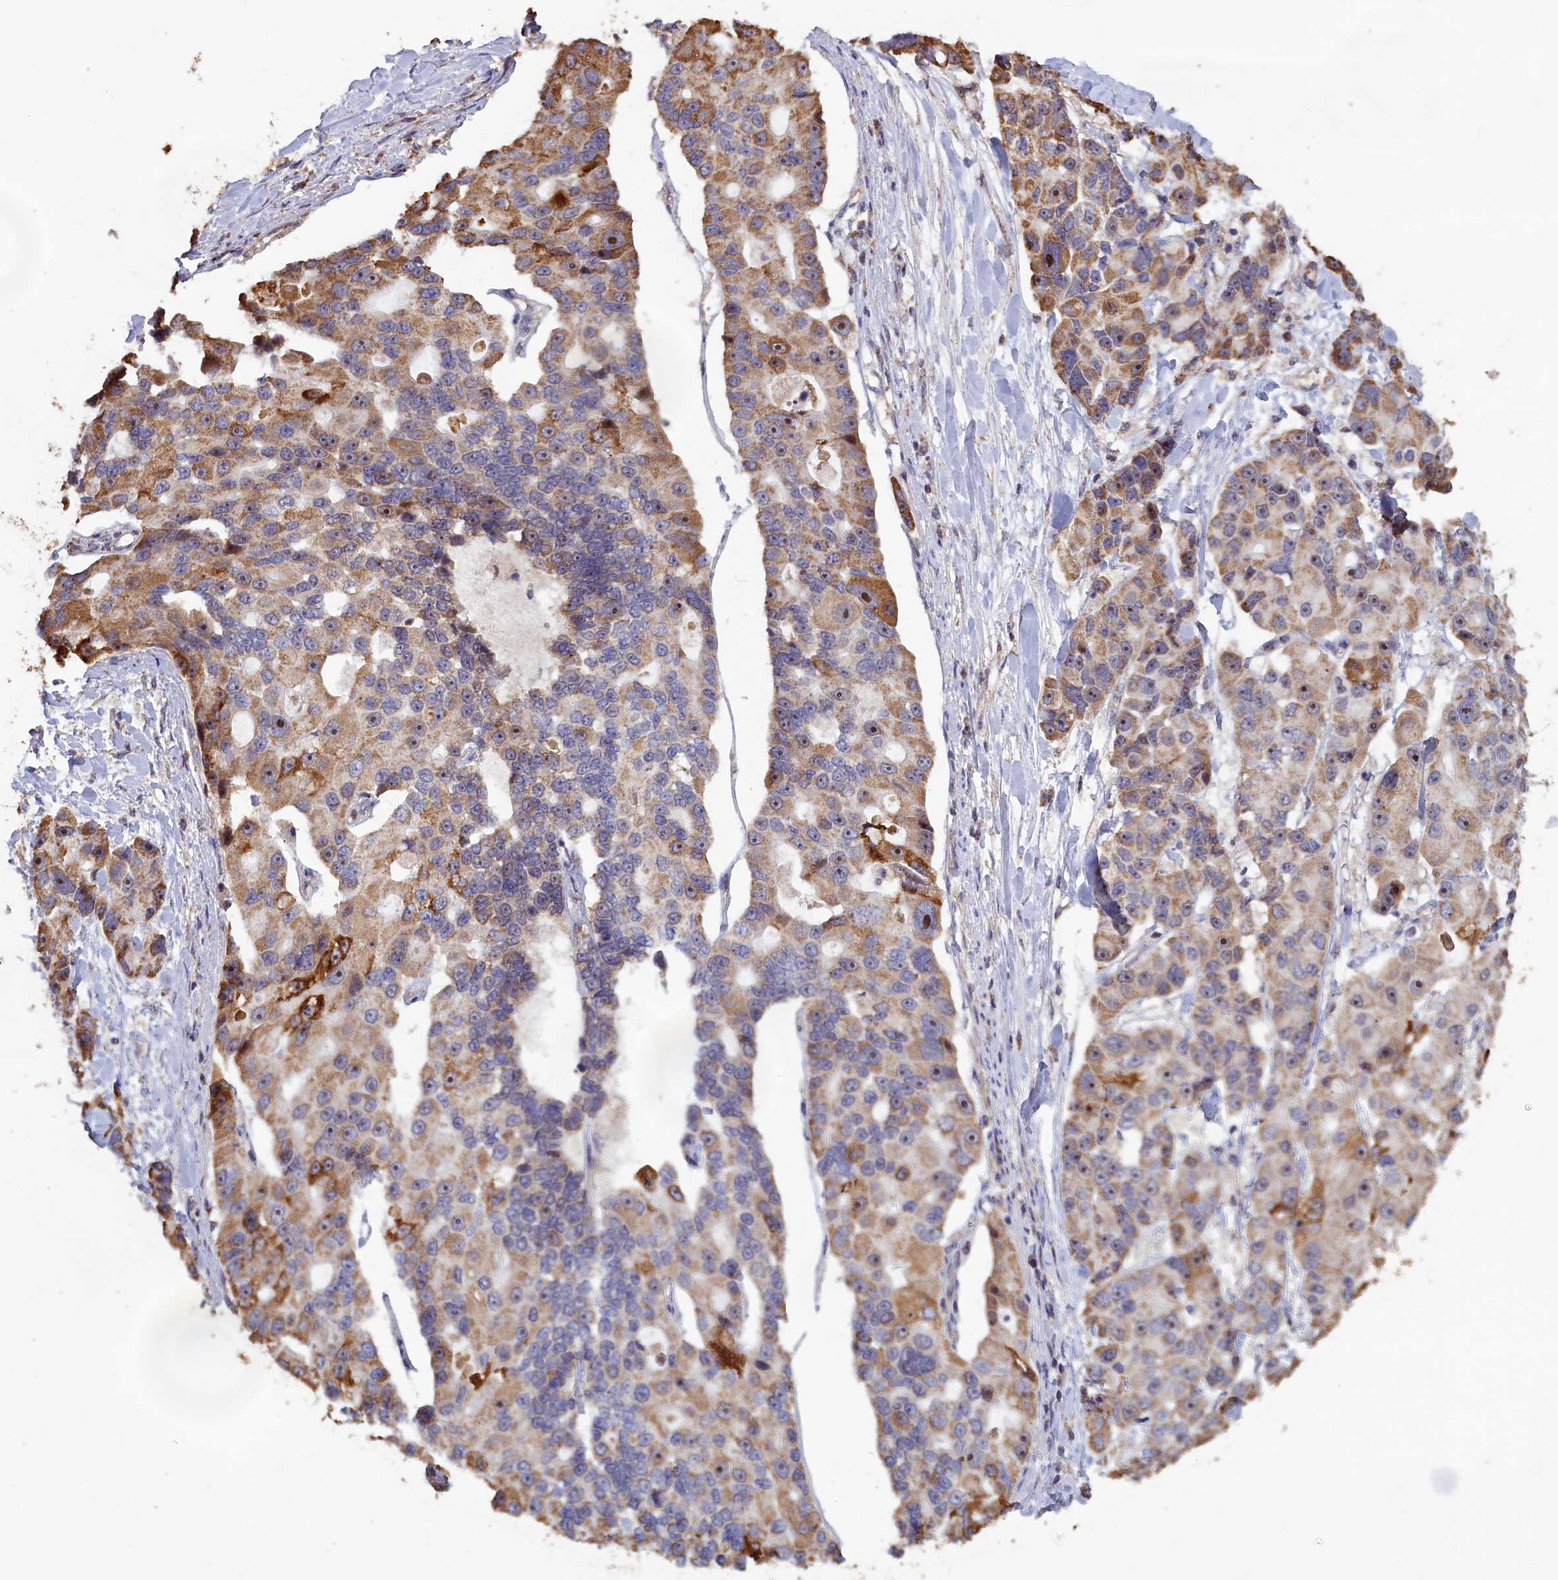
{"staining": {"intensity": "moderate", "quantity": "25%-75%", "location": "cytoplasmic/membranous,nuclear"}, "tissue": "lung cancer", "cell_type": "Tumor cells", "image_type": "cancer", "snomed": [{"axis": "morphology", "description": "Adenocarcinoma, NOS"}, {"axis": "topography", "description": "Lung"}], "caption": "This is an image of IHC staining of adenocarcinoma (lung), which shows moderate expression in the cytoplasmic/membranous and nuclear of tumor cells.", "gene": "ZNF816", "patient": {"sex": "female", "age": 54}}